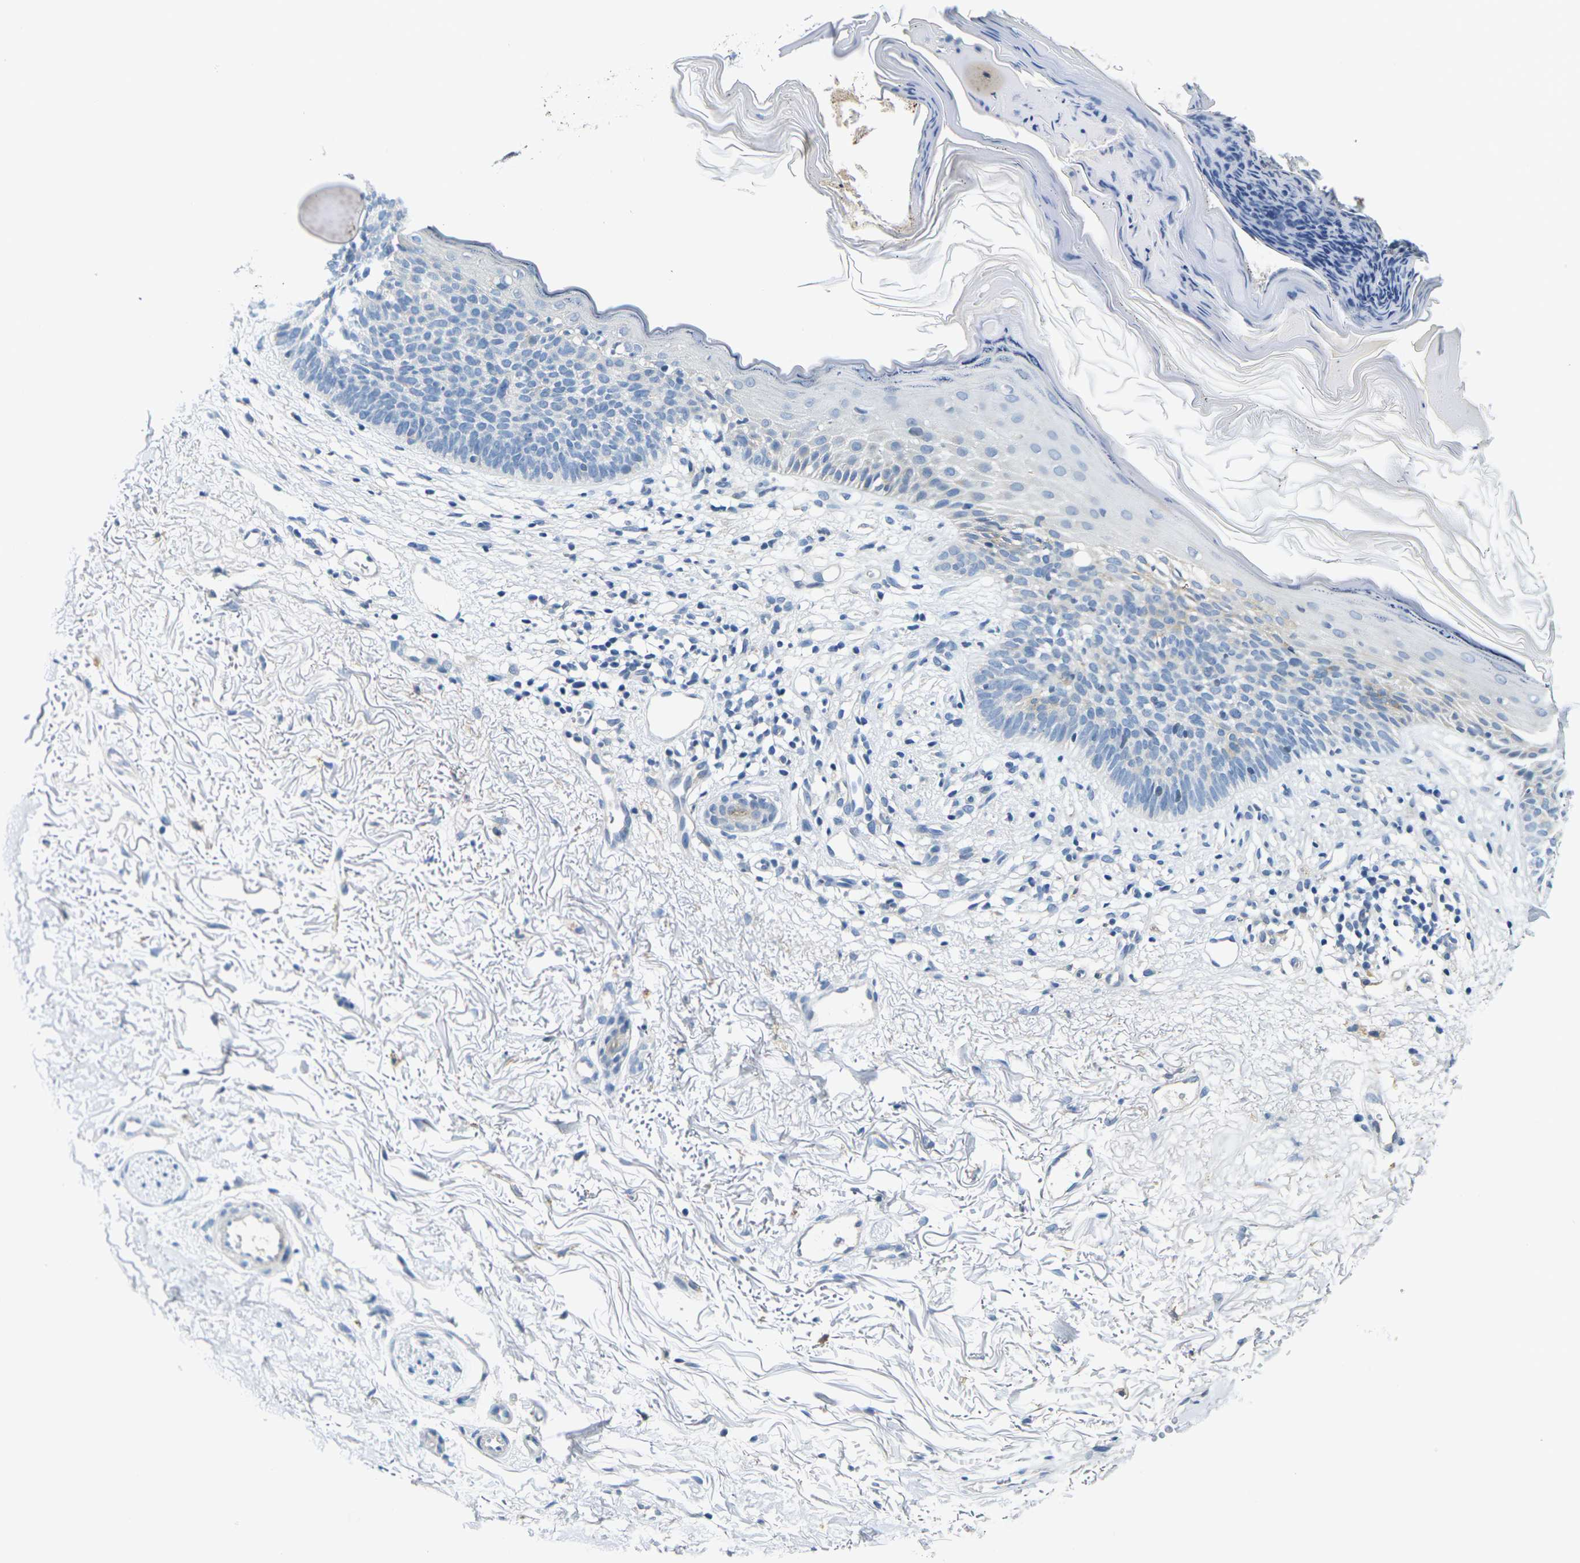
{"staining": {"intensity": "negative", "quantity": "none", "location": "none"}, "tissue": "skin cancer", "cell_type": "Tumor cells", "image_type": "cancer", "snomed": [{"axis": "morphology", "description": "Basal cell carcinoma"}, {"axis": "topography", "description": "Skin"}], "caption": "High magnification brightfield microscopy of skin cancer (basal cell carcinoma) stained with DAB (3,3'-diaminobenzidine) (brown) and counterstained with hematoxylin (blue): tumor cells show no significant positivity.", "gene": "SHISAL2B", "patient": {"sex": "female", "age": 70}}